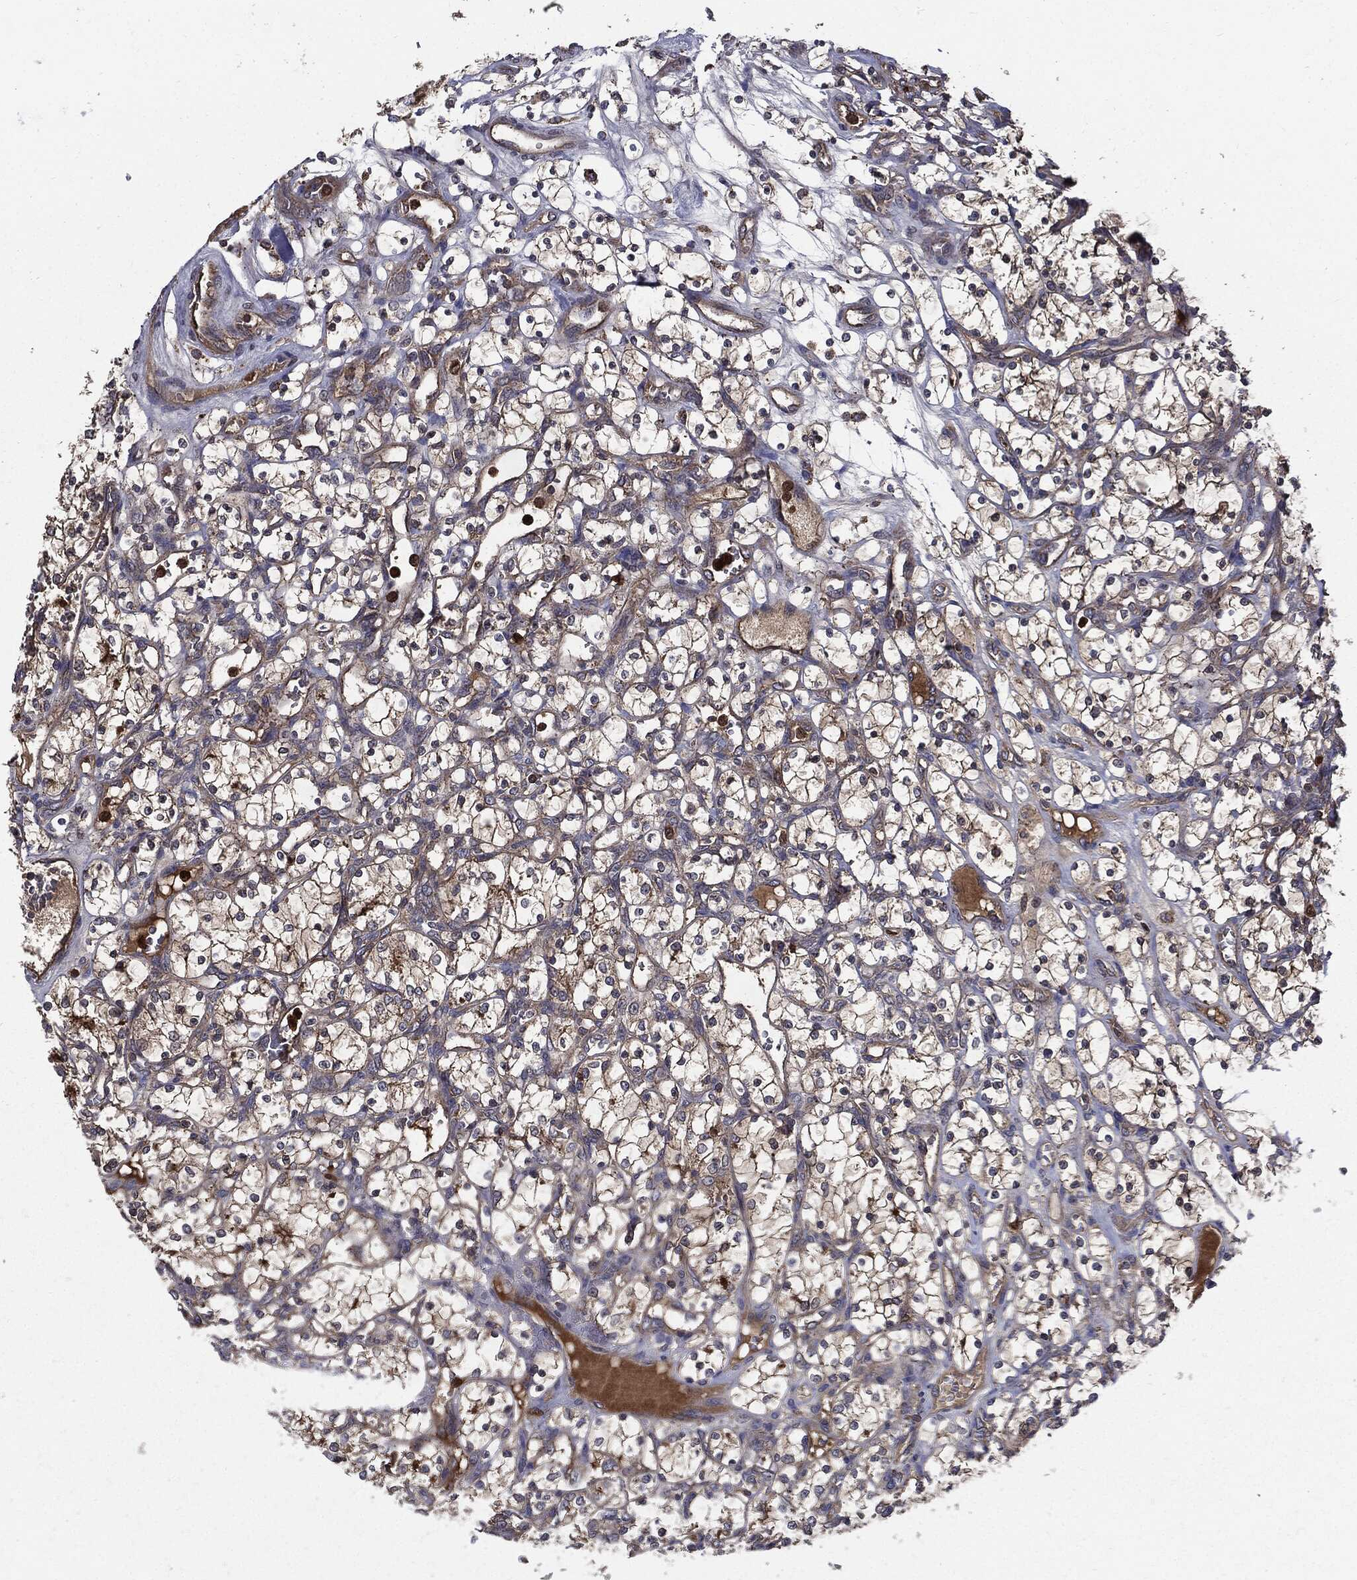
{"staining": {"intensity": "moderate", "quantity": "25%-75%", "location": "cytoplasmic/membranous"}, "tissue": "renal cancer", "cell_type": "Tumor cells", "image_type": "cancer", "snomed": [{"axis": "morphology", "description": "Adenocarcinoma, NOS"}, {"axis": "topography", "description": "Kidney"}], "caption": "Protein analysis of adenocarcinoma (renal) tissue displays moderate cytoplasmic/membranous staining in approximately 25%-75% of tumor cells.", "gene": "PDCD6IP", "patient": {"sex": "female", "age": 69}}